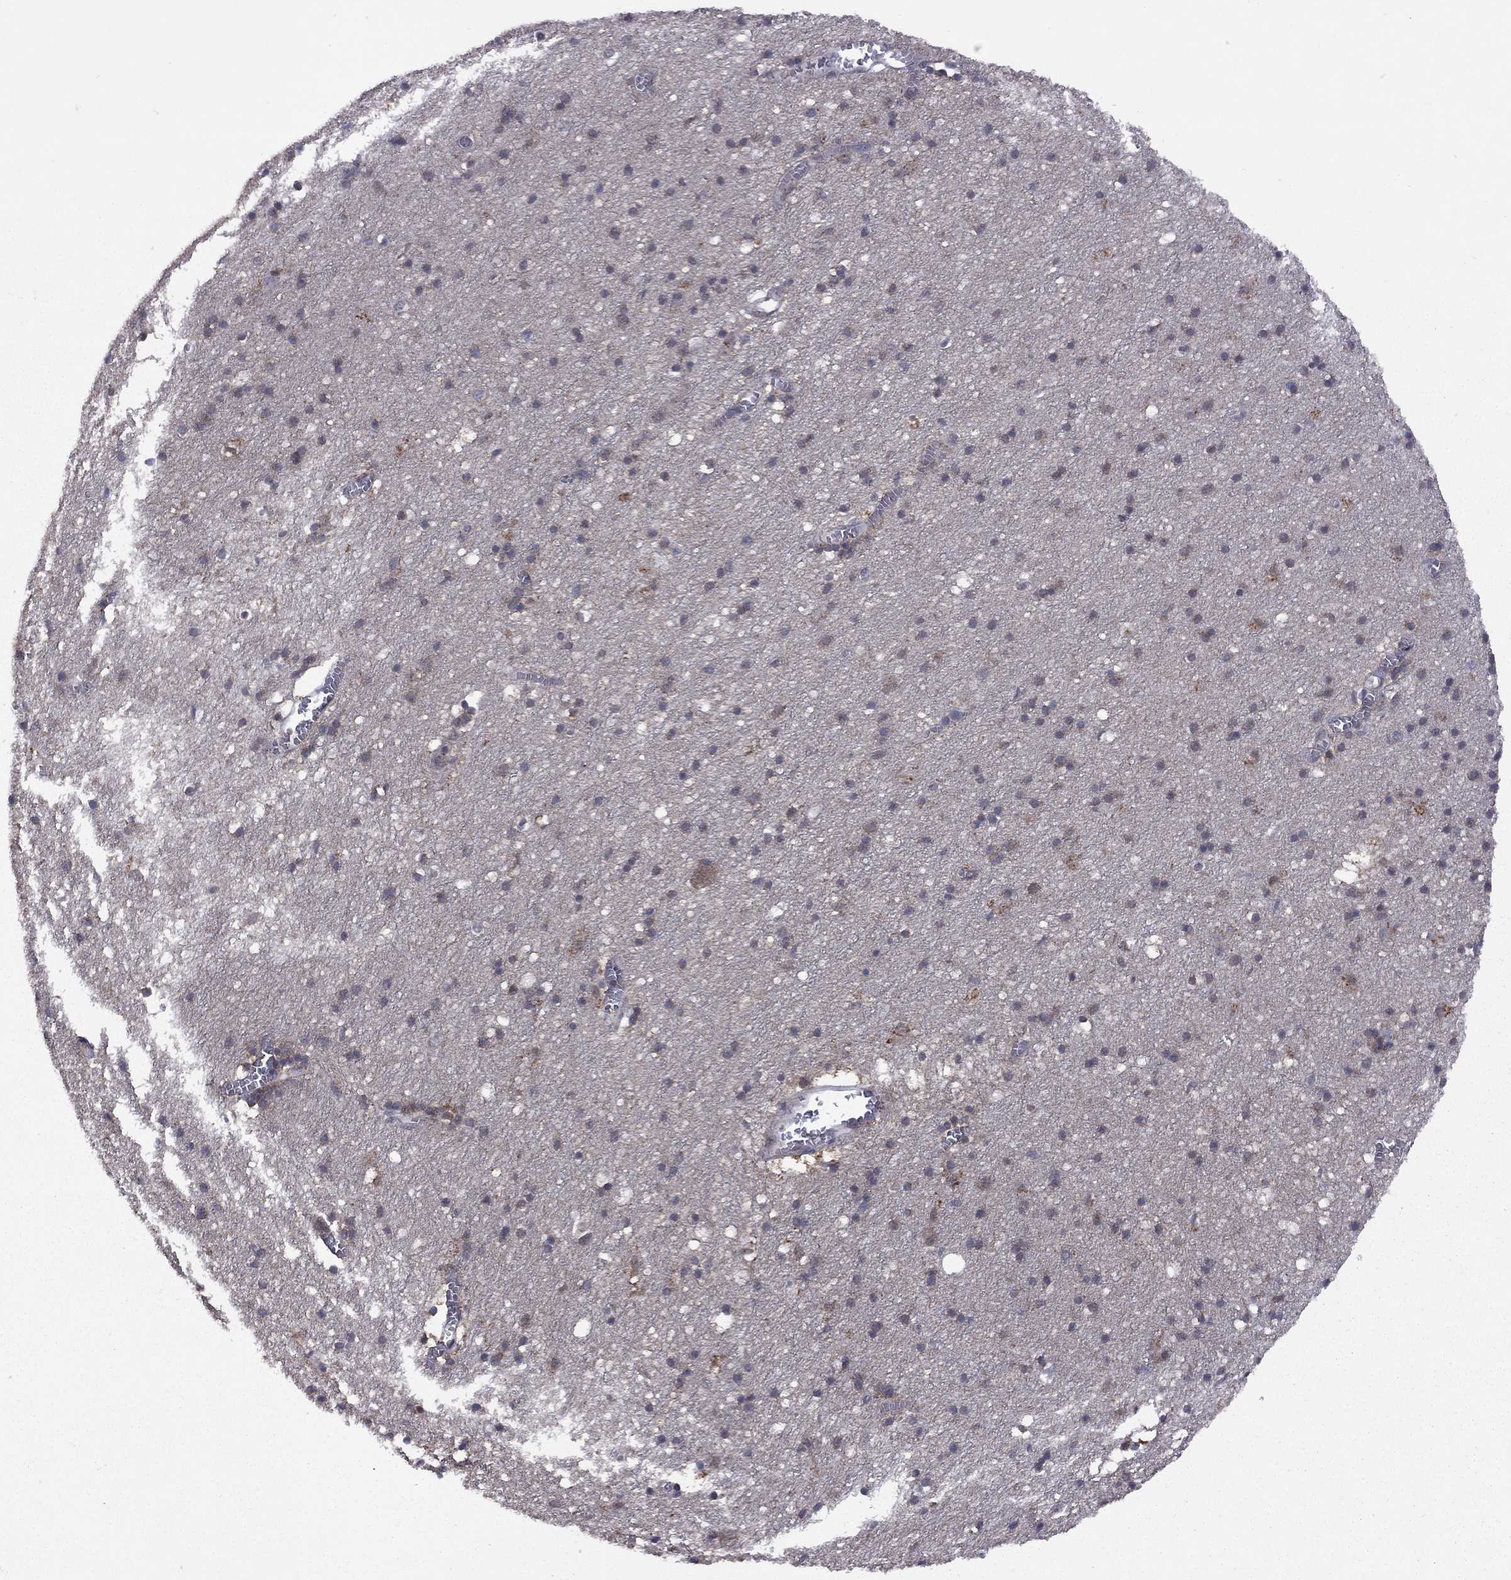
{"staining": {"intensity": "negative", "quantity": "none", "location": "none"}, "tissue": "cerebral cortex", "cell_type": "Endothelial cells", "image_type": "normal", "snomed": [{"axis": "morphology", "description": "Normal tissue, NOS"}, {"axis": "topography", "description": "Cerebral cortex"}], "caption": "Cerebral cortex stained for a protein using immunohistochemistry displays no staining endothelial cells.", "gene": "IPP", "patient": {"sex": "male", "age": 70}}